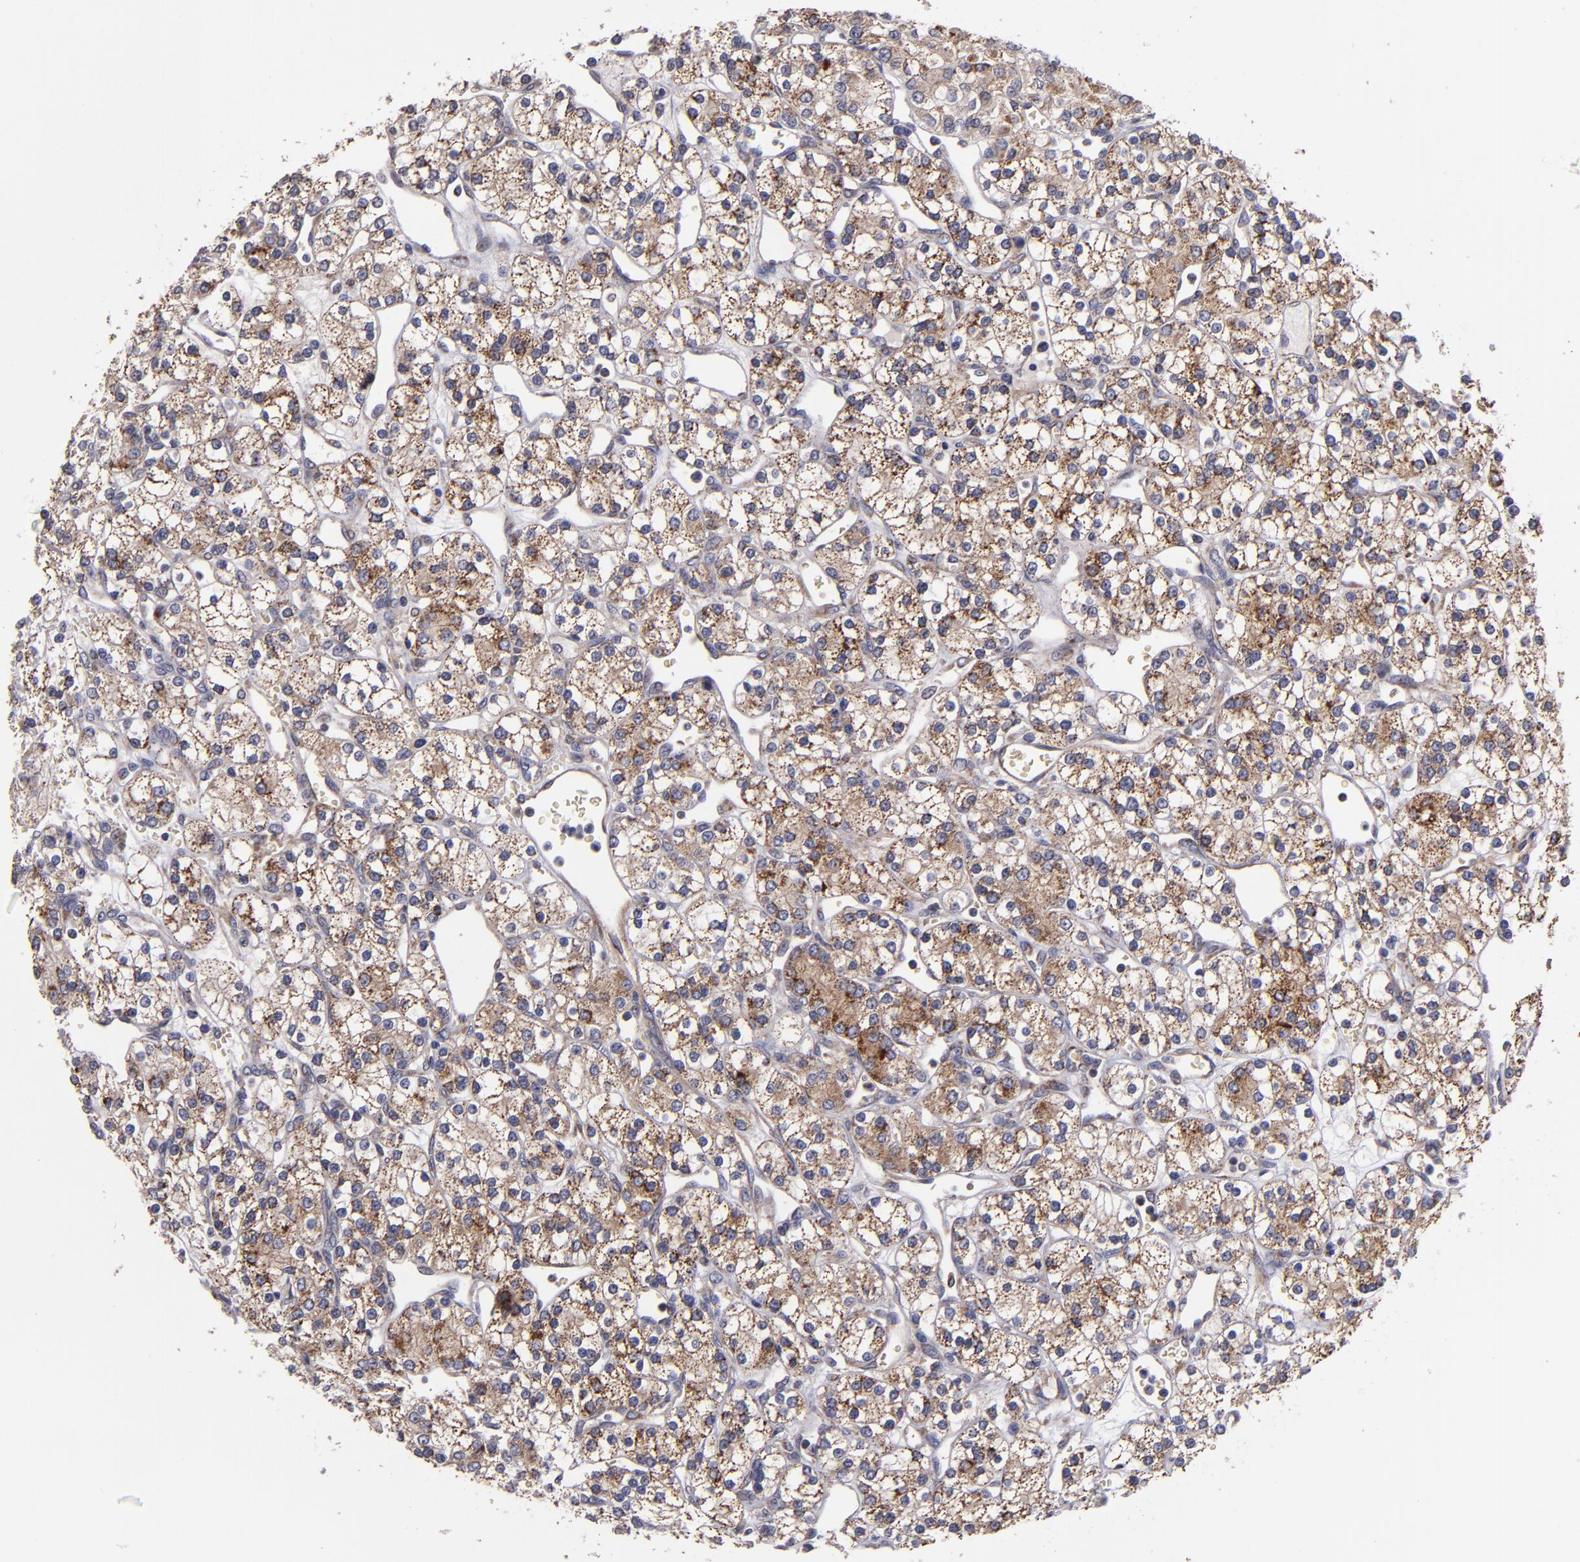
{"staining": {"intensity": "moderate", "quantity": ">75%", "location": "cytoplasmic/membranous"}, "tissue": "renal cancer", "cell_type": "Tumor cells", "image_type": "cancer", "snomed": [{"axis": "morphology", "description": "Adenocarcinoma, NOS"}, {"axis": "topography", "description": "Kidney"}], "caption": "Human adenocarcinoma (renal) stained with a protein marker reveals moderate staining in tumor cells.", "gene": "CLTA", "patient": {"sex": "female", "age": 62}}